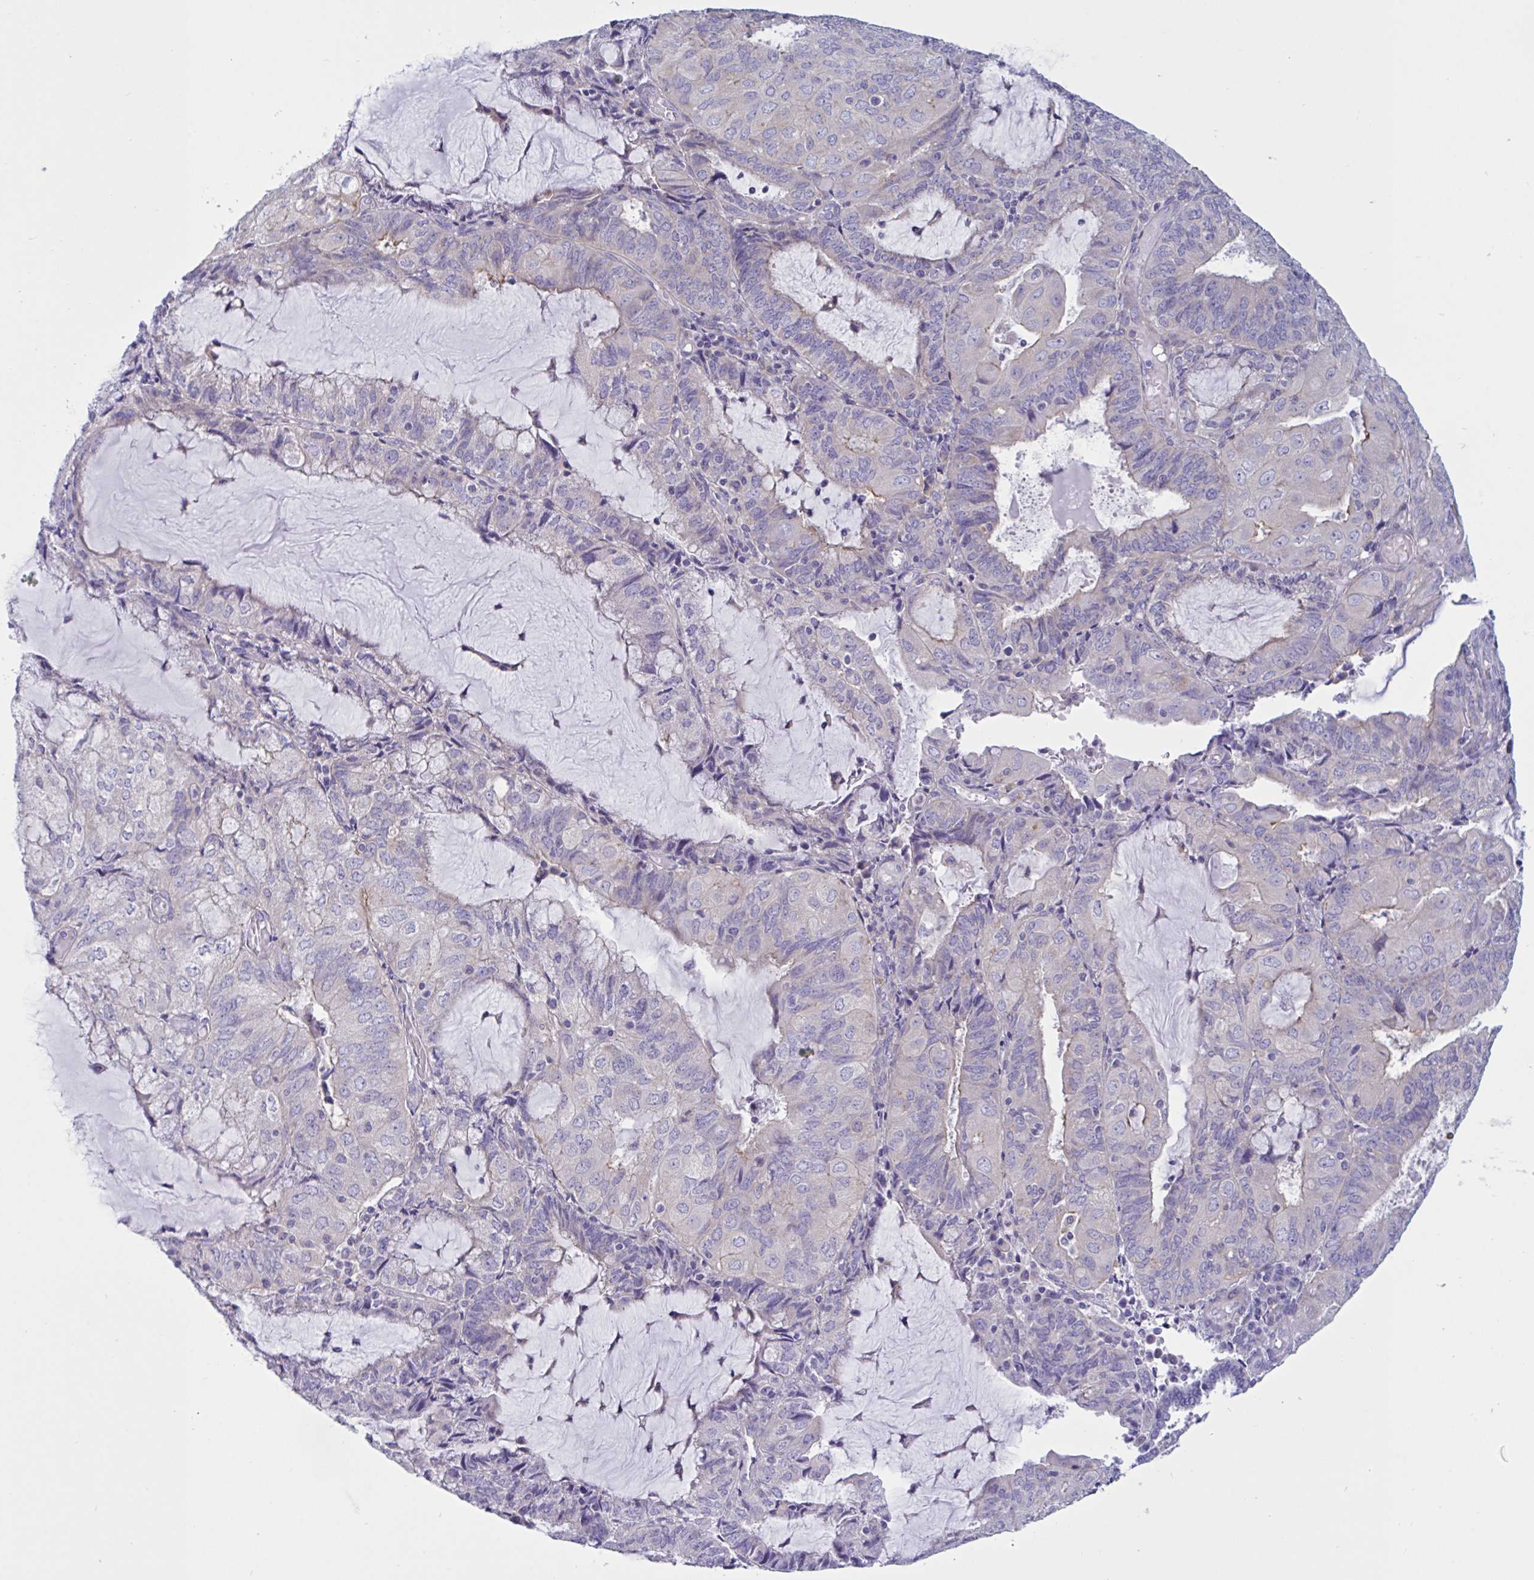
{"staining": {"intensity": "negative", "quantity": "none", "location": "none"}, "tissue": "endometrial cancer", "cell_type": "Tumor cells", "image_type": "cancer", "snomed": [{"axis": "morphology", "description": "Adenocarcinoma, NOS"}, {"axis": "topography", "description": "Endometrium"}], "caption": "Immunohistochemistry of human endometrial cancer (adenocarcinoma) exhibits no staining in tumor cells.", "gene": "OXLD1", "patient": {"sex": "female", "age": 81}}